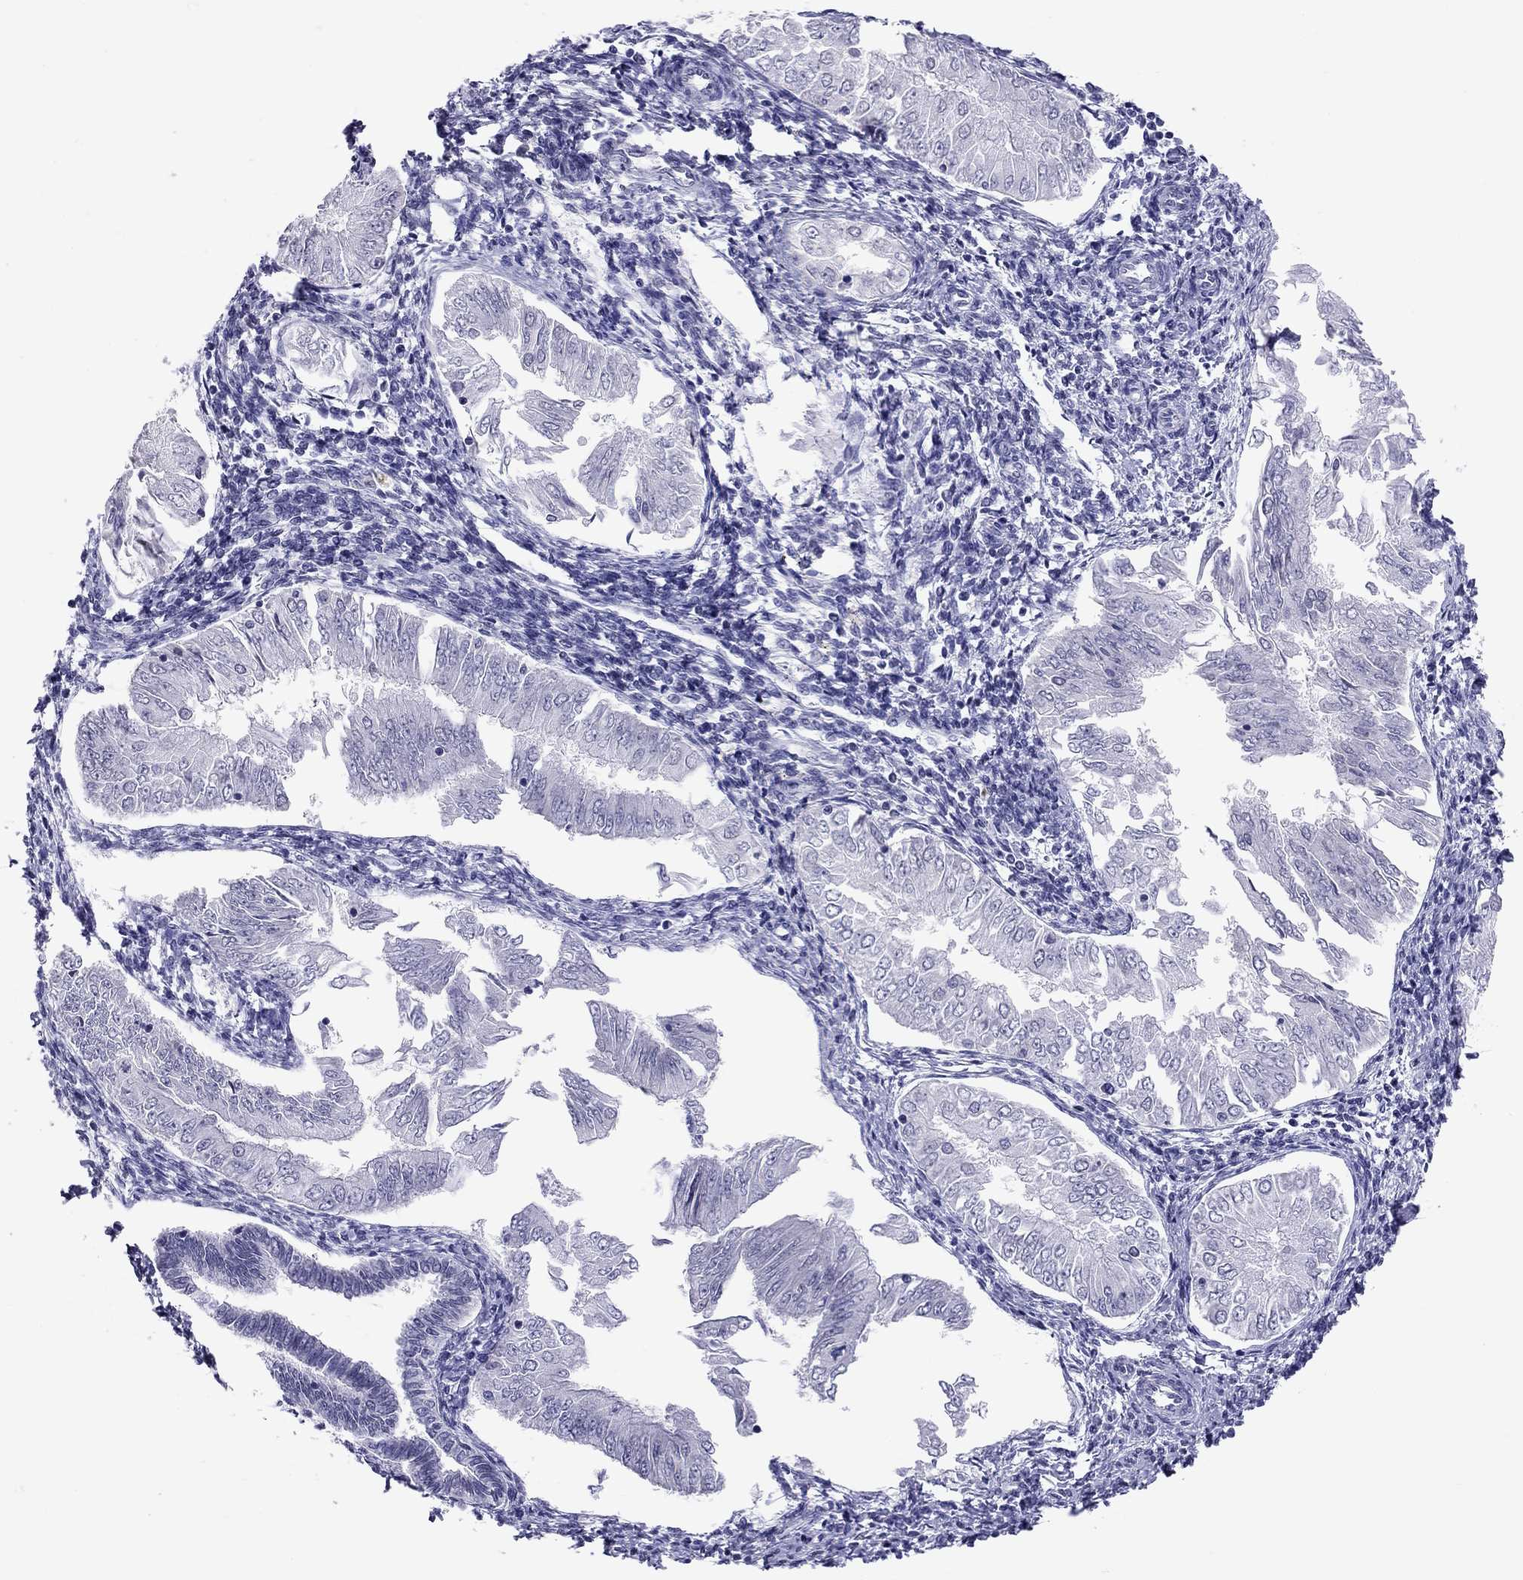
{"staining": {"intensity": "negative", "quantity": "none", "location": "none"}, "tissue": "endometrial cancer", "cell_type": "Tumor cells", "image_type": "cancer", "snomed": [{"axis": "morphology", "description": "Adenocarcinoma, NOS"}, {"axis": "topography", "description": "Endometrium"}], "caption": "High power microscopy histopathology image of an IHC micrograph of endometrial cancer, revealing no significant positivity in tumor cells.", "gene": "ARMC12", "patient": {"sex": "female", "age": 53}}